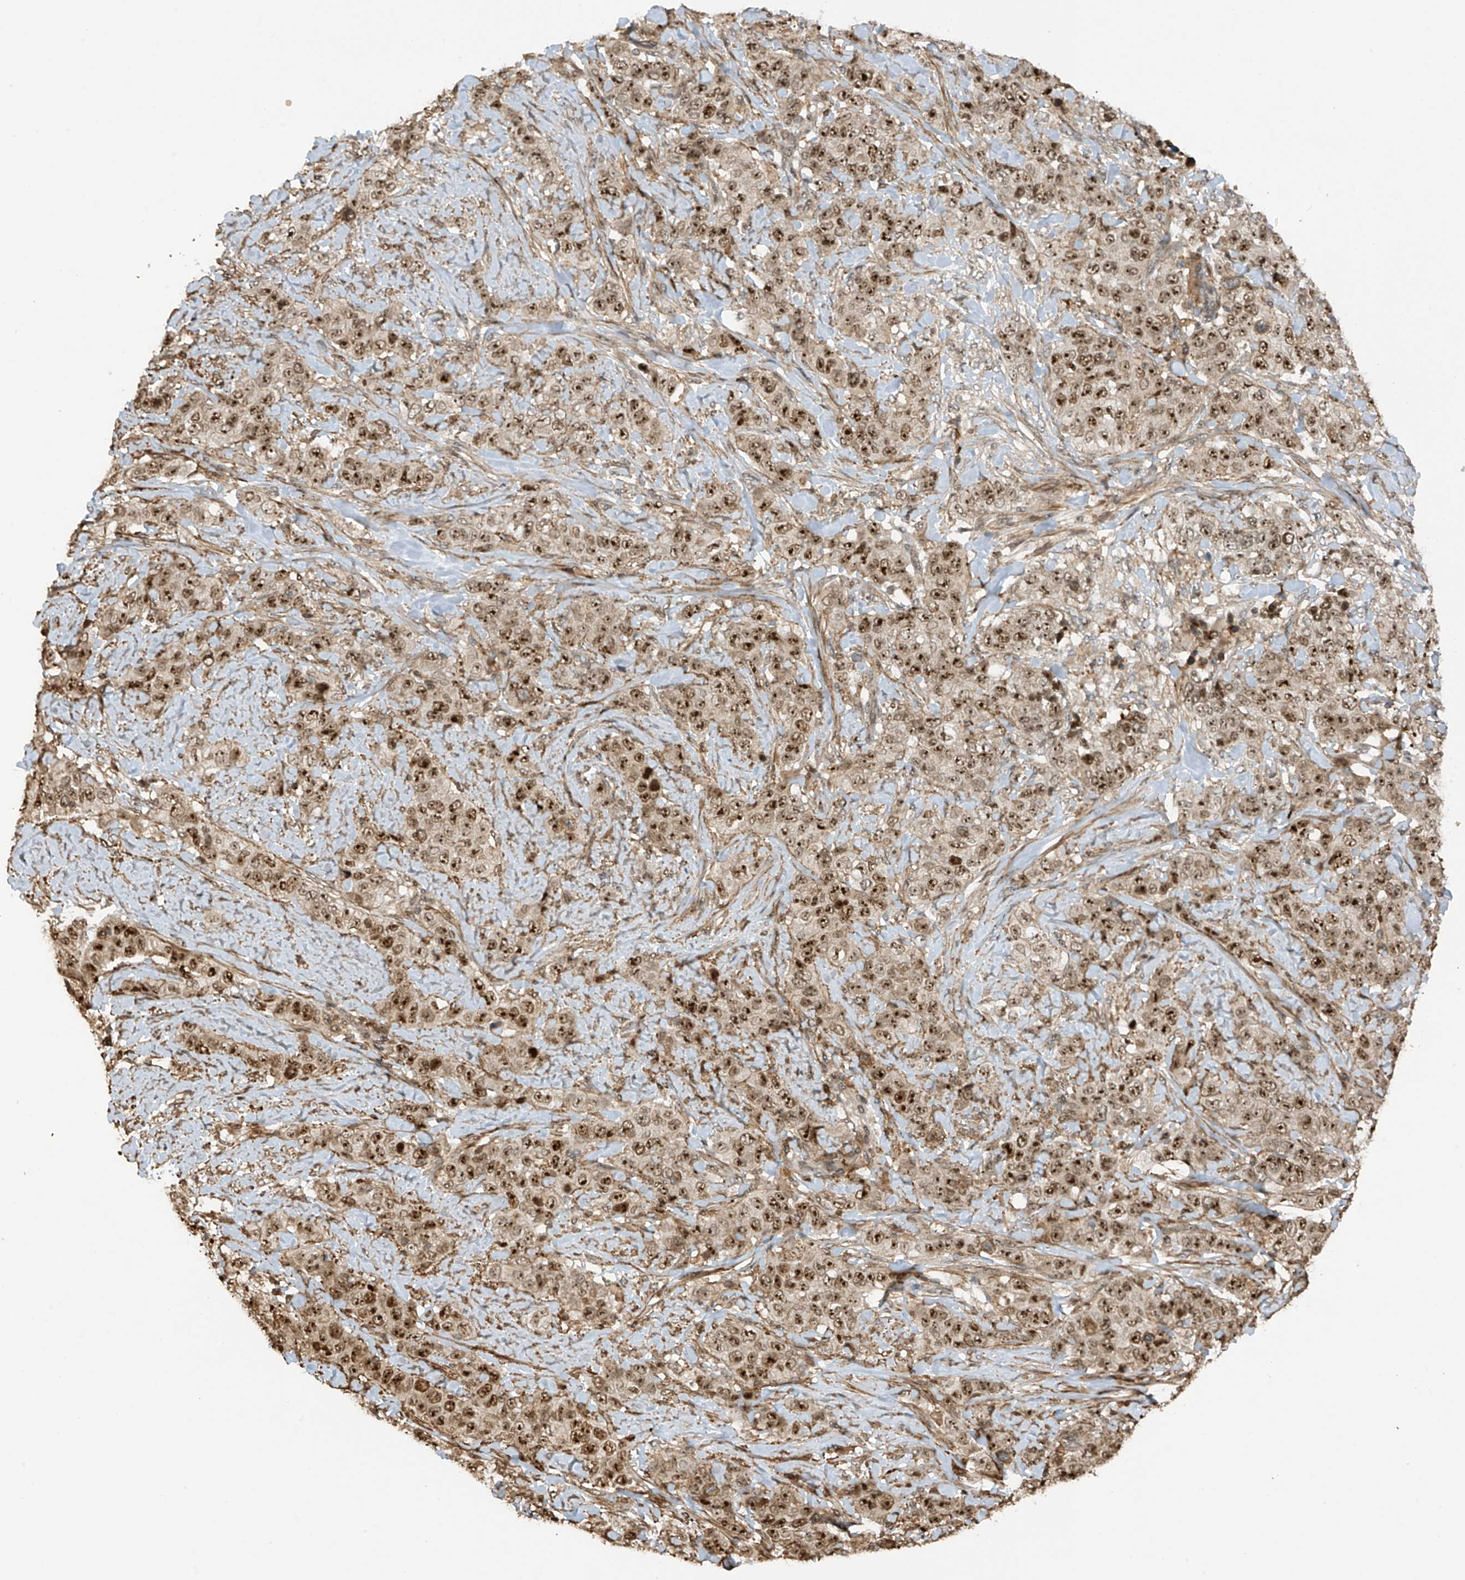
{"staining": {"intensity": "strong", "quantity": ">75%", "location": "nuclear"}, "tissue": "stomach cancer", "cell_type": "Tumor cells", "image_type": "cancer", "snomed": [{"axis": "morphology", "description": "Adenocarcinoma, NOS"}, {"axis": "topography", "description": "Stomach"}], "caption": "Brown immunohistochemical staining in human stomach adenocarcinoma reveals strong nuclear positivity in approximately >75% of tumor cells.", "gene": "REPIN1", "patient": {"sex": "male", "age": 48}}